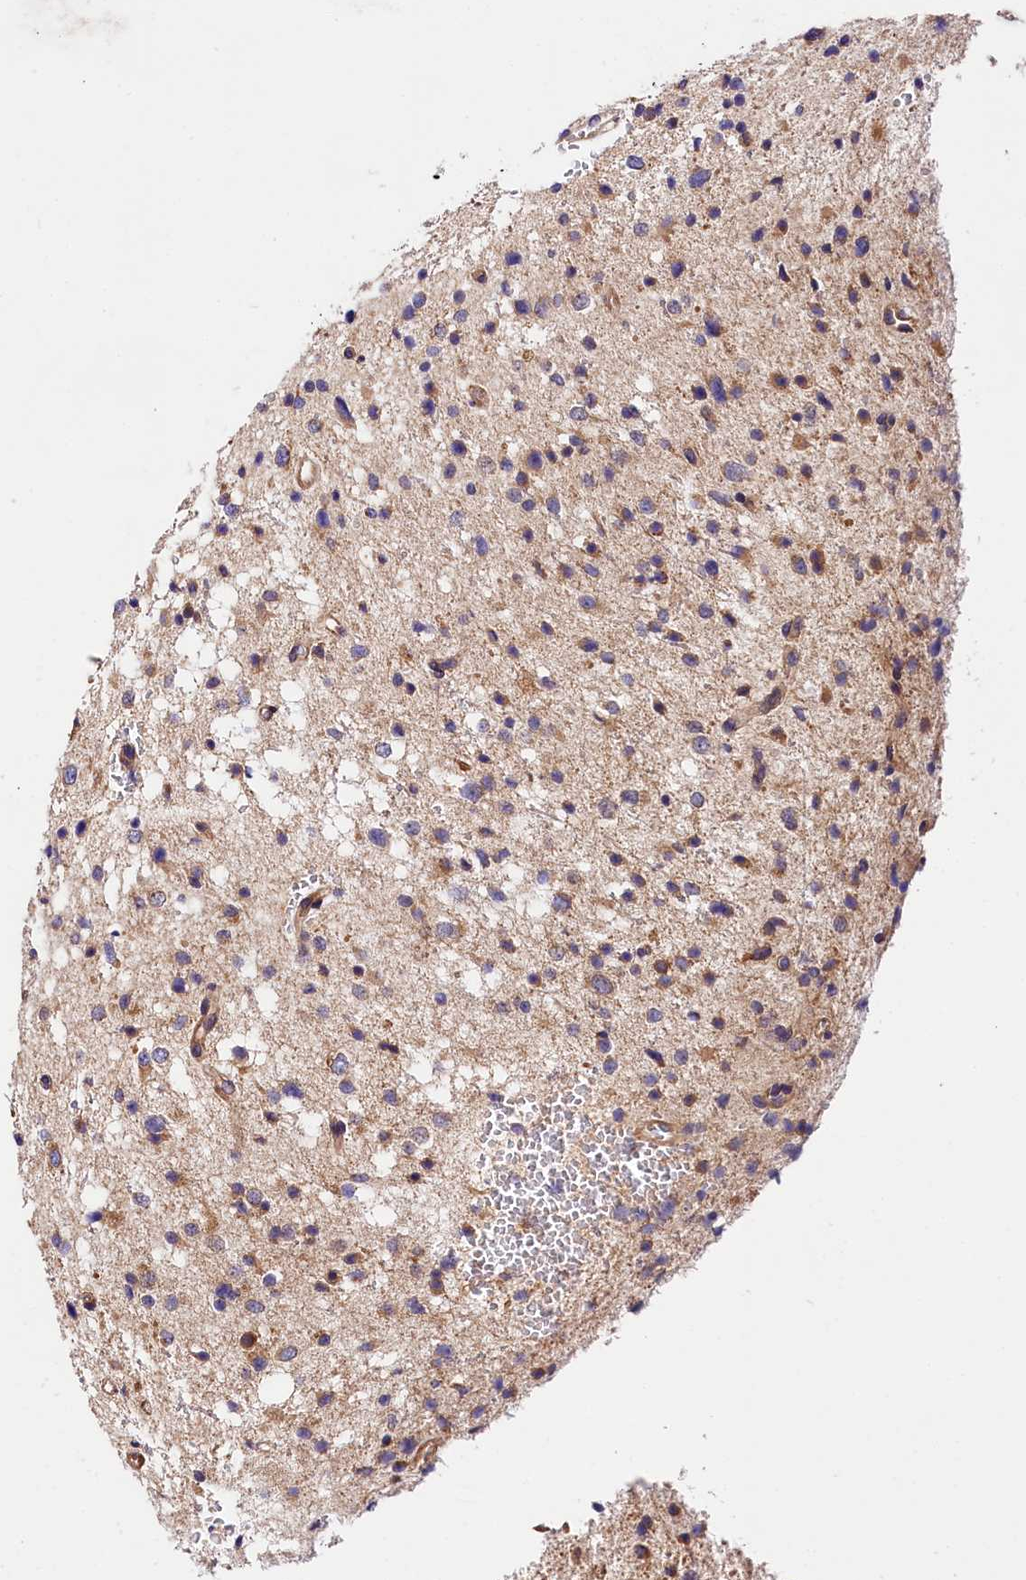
{"staining": {"intensity": "weak", "quantity": "25%-75%", "location": "cytoplasmic/membranous"}, "tissue": "glioma", "cell_type": "Tumor cells", "image_type": "cancer", "snomed": [{"axis": "morphology", "description": "Glioma, malignant, Low grade"}, {"axis": "topography", "description": "Brain"}], "caption": "Protein staining exhibits weak cytoplasmic/membranous staining in approximately 25%-75% of tumor cells in glioma. Immunohistochemistry (ihc) stains the protein of interest in brown and the nuclei are stained blue.", "gene": "SPG11", "patient": {"sex": "female", "age": 37}}